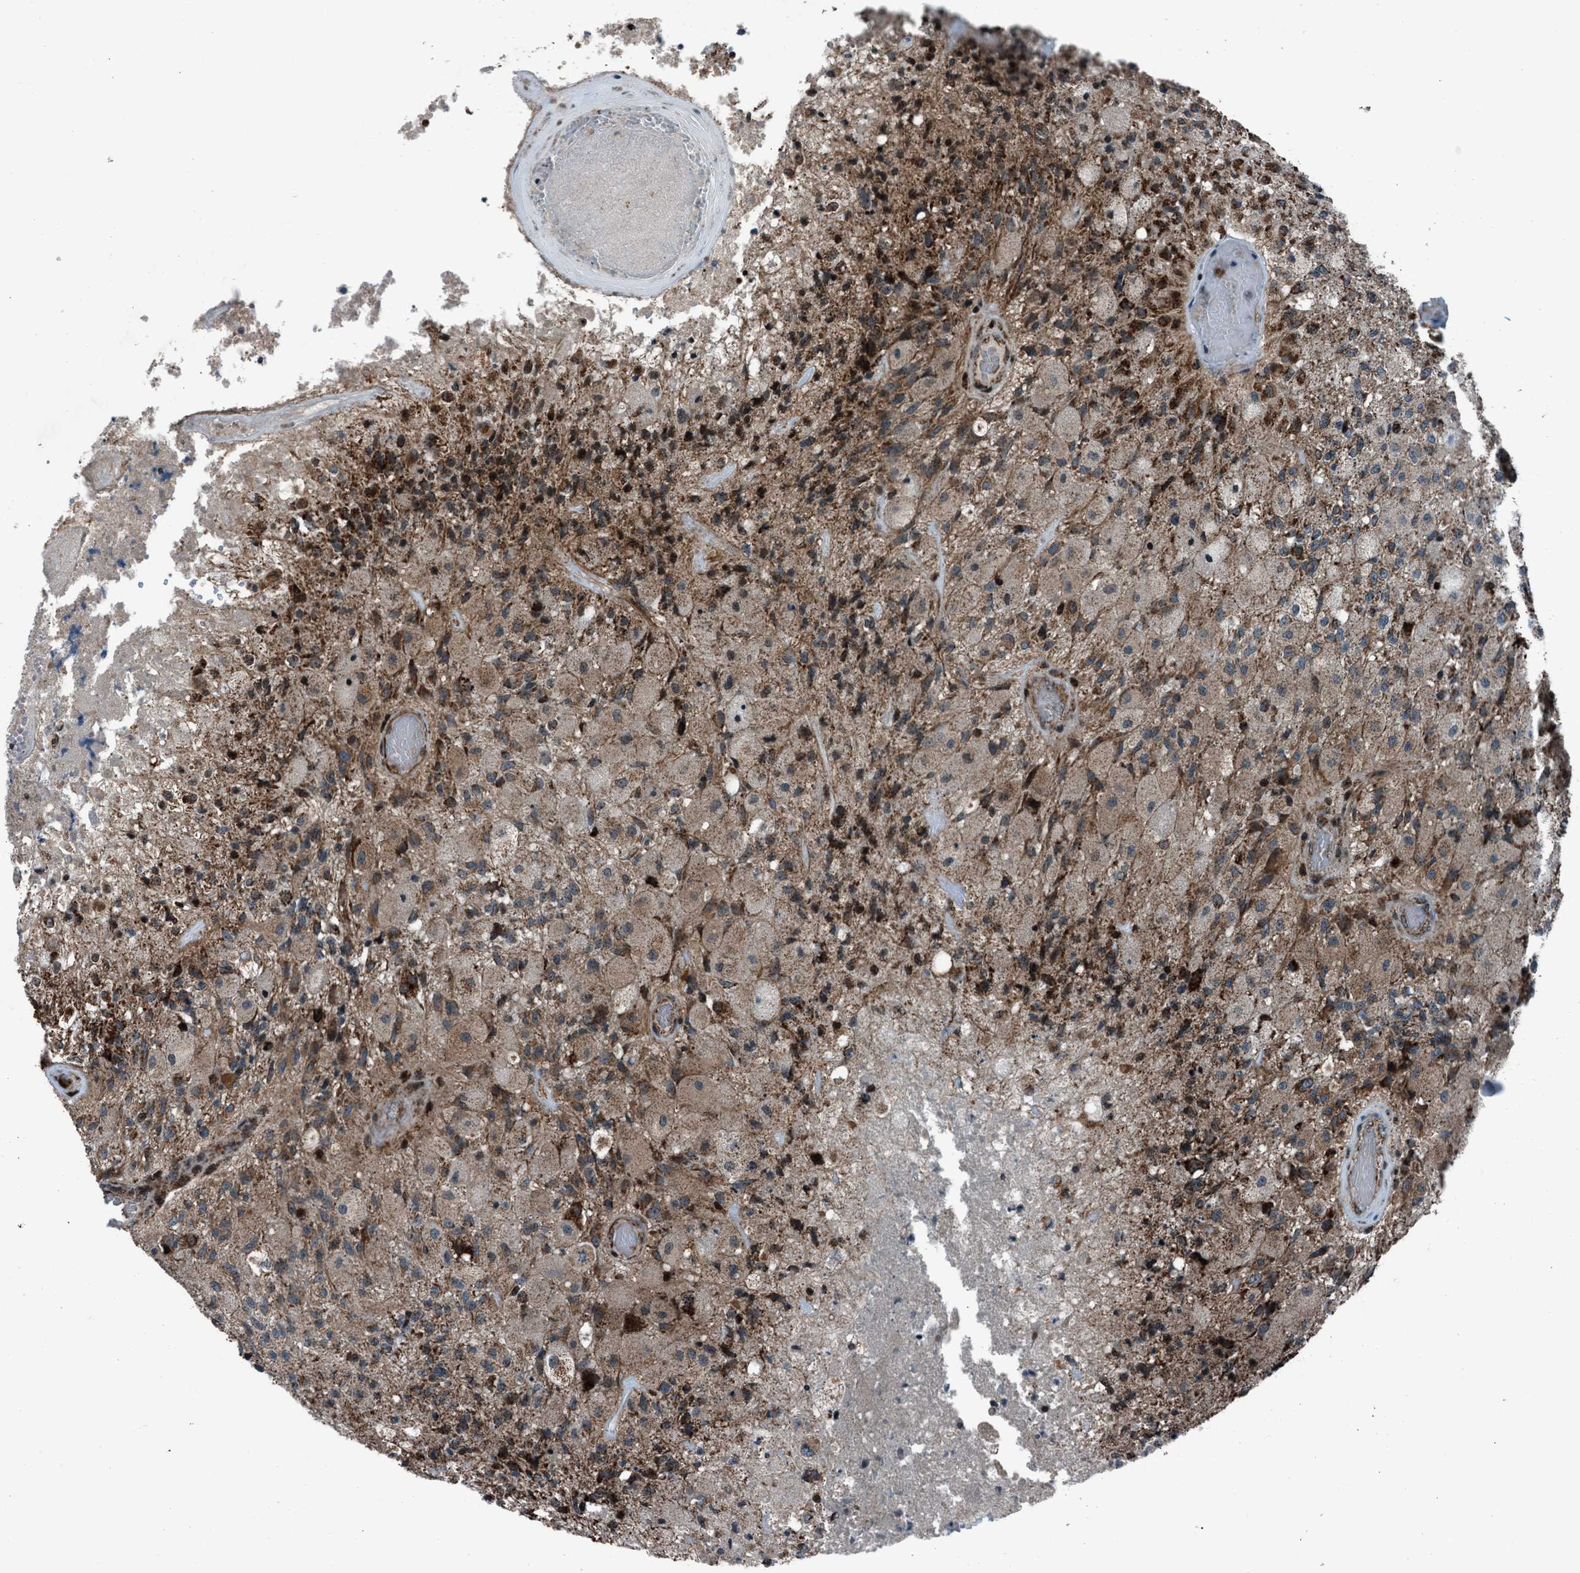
{"staining": {"intensity": "moderate", "quantity": "<25%", "location": "cytoplasmic/membranous"}, "tissue": "glioma", "cell_type": "Tumor cells", "image_type": "cancer", "snomed": [{"axis": "morphology", "description": "Normal tissue, NOS"}, {"axis": "morphology", "description": "Glioma, malignant, High grade"}, {"axis": "topography", "description": "Cerebral cortex"}], "caption": "Immunohistochemical staining of glioma displays low levels of moderate cytoplasmic/membranous positivity in about <25% of tumor cells.", "gene": "MORC3", "patient": {"sex": "male", "age": 77}}